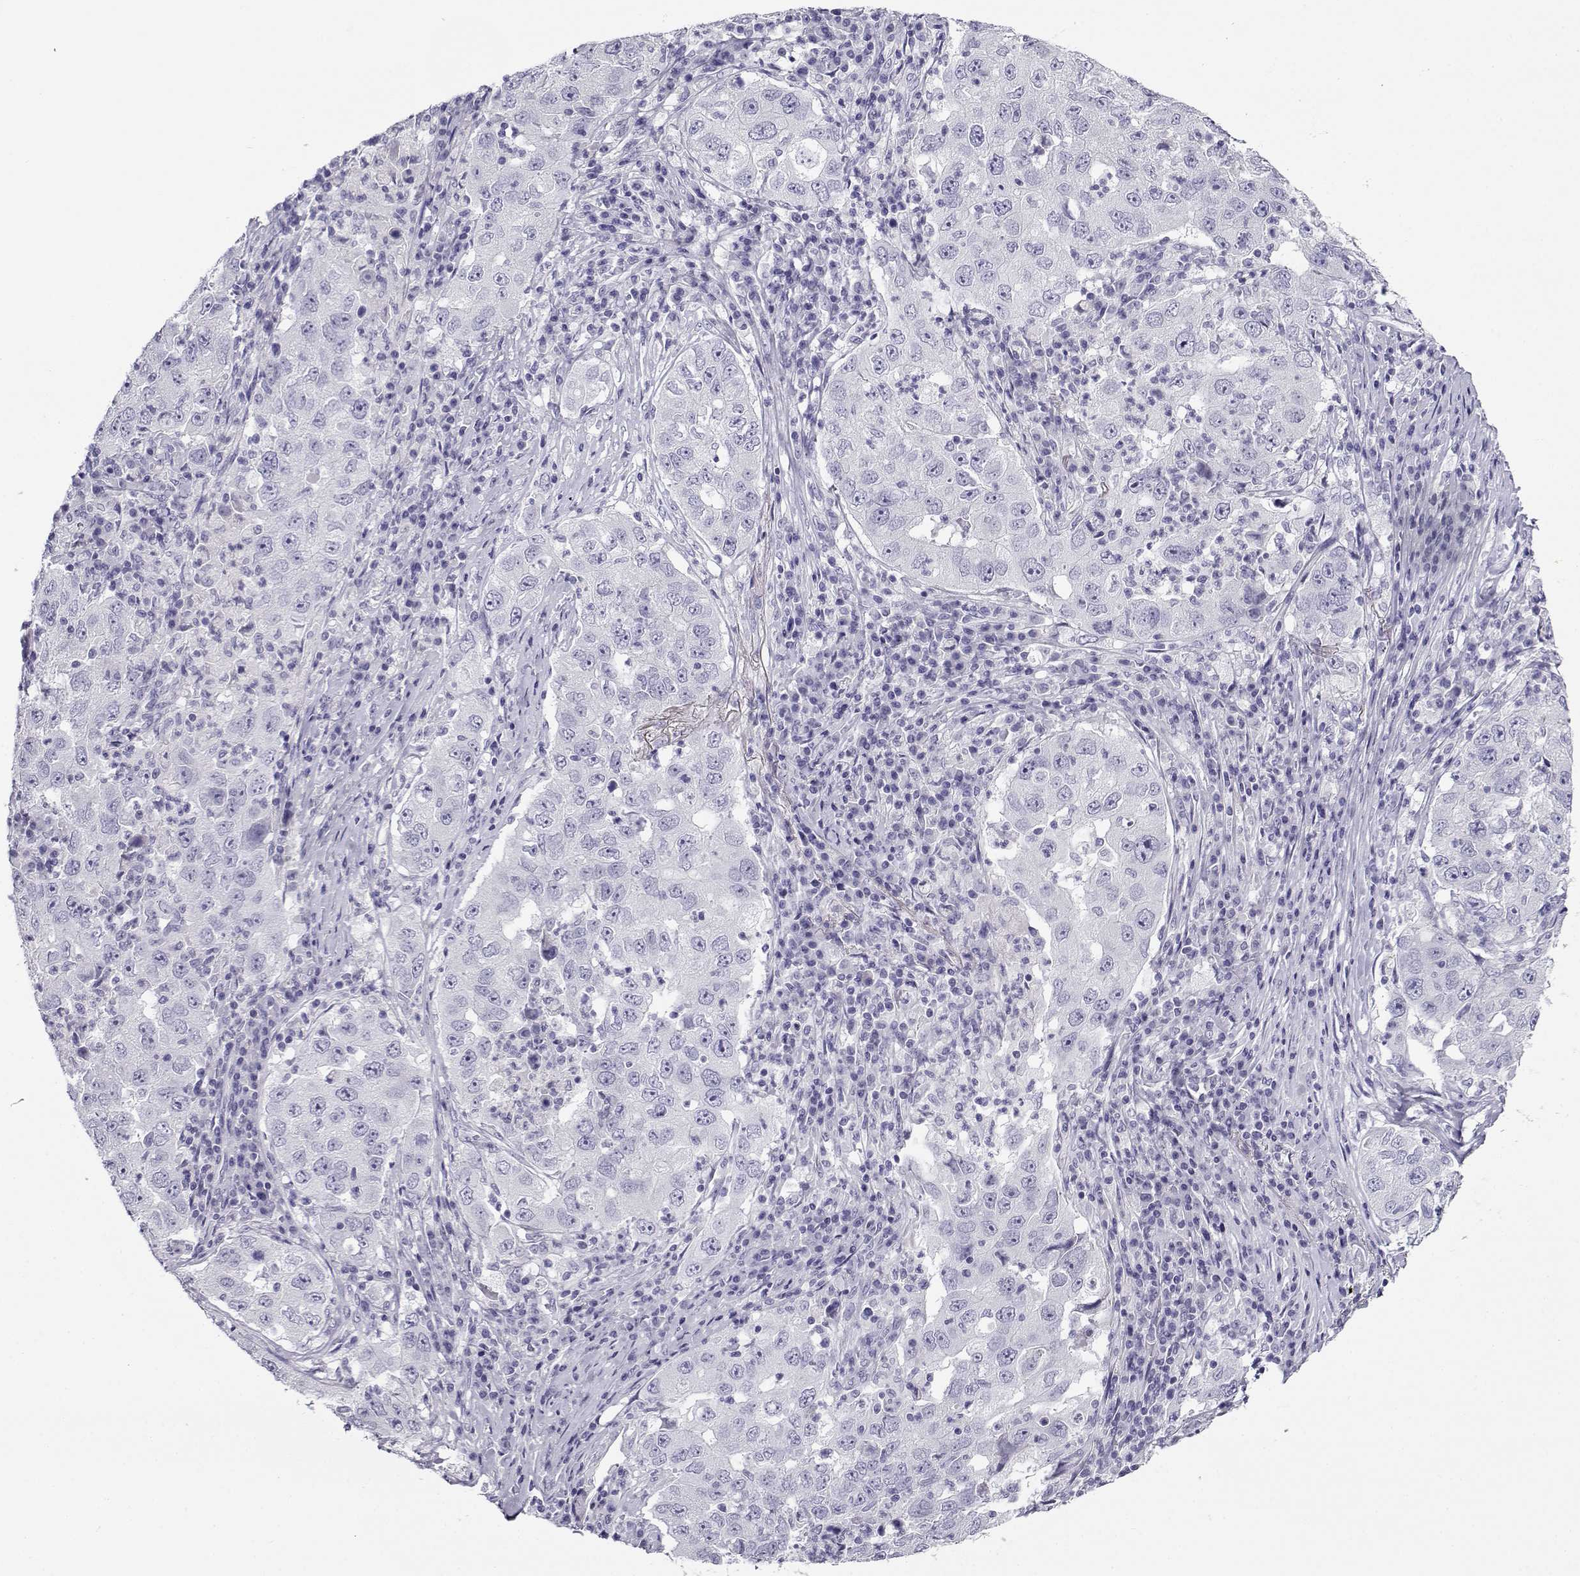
{"staining": {"intensity": "negative", "quantity": "none", "location": "none"}, "tissue": "lung cancer", "cell_type": "Tumor cells", "image_type": "cancer", "snomed": [{"axis": "morphology", "description": "Adenocarcinoma, NOS"}, {"axis": "topography", "description": "Lung"}], "caption": "DAB immunohistochemical staining of lung cancer displays no significant positivity in tumor cells. (DAB (3,3'-diaminobenzidine) IHC, high magnification).", "gene": "CABS1", "patient": {"sex": "male", "age": 73}}